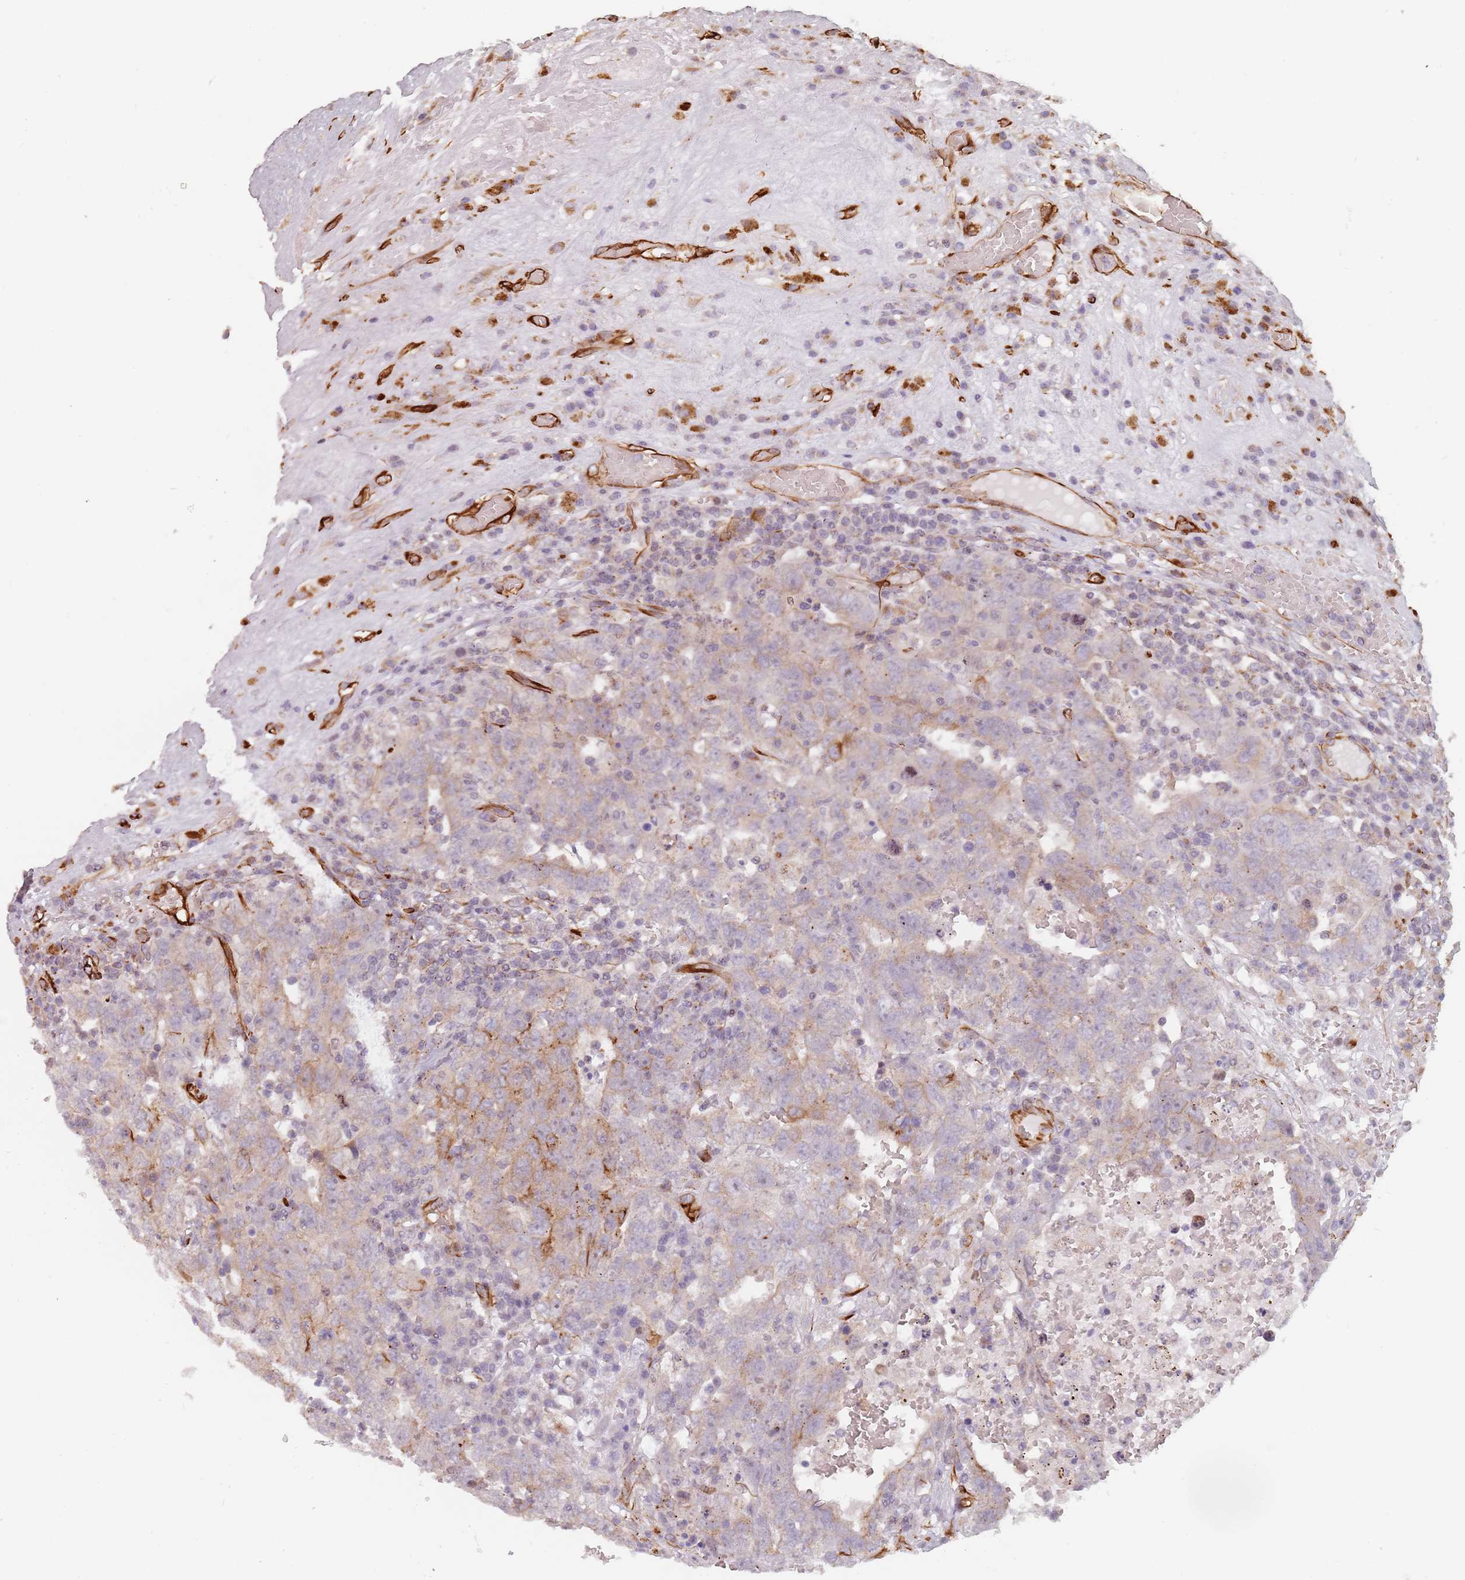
{"staining": {"intensity": "weak", "quantity": "<25%", "location": "cytoplasmic/membranous"}, "tissue": "testis cancer", "cell_type": "Tumor cells", "image_type": "cancer", "snomed": [{"axis": "morphology", "description": "Carcinoma, Embryonal, NOS"}, {"axis": "topography", "description": "Testis"}], "caption": "There is no significant expression in tumor cells of testis cancer (embryonal carcinoma).", "gene": "GAS2L3", "patient": {"sex": "male", "age": 26}}